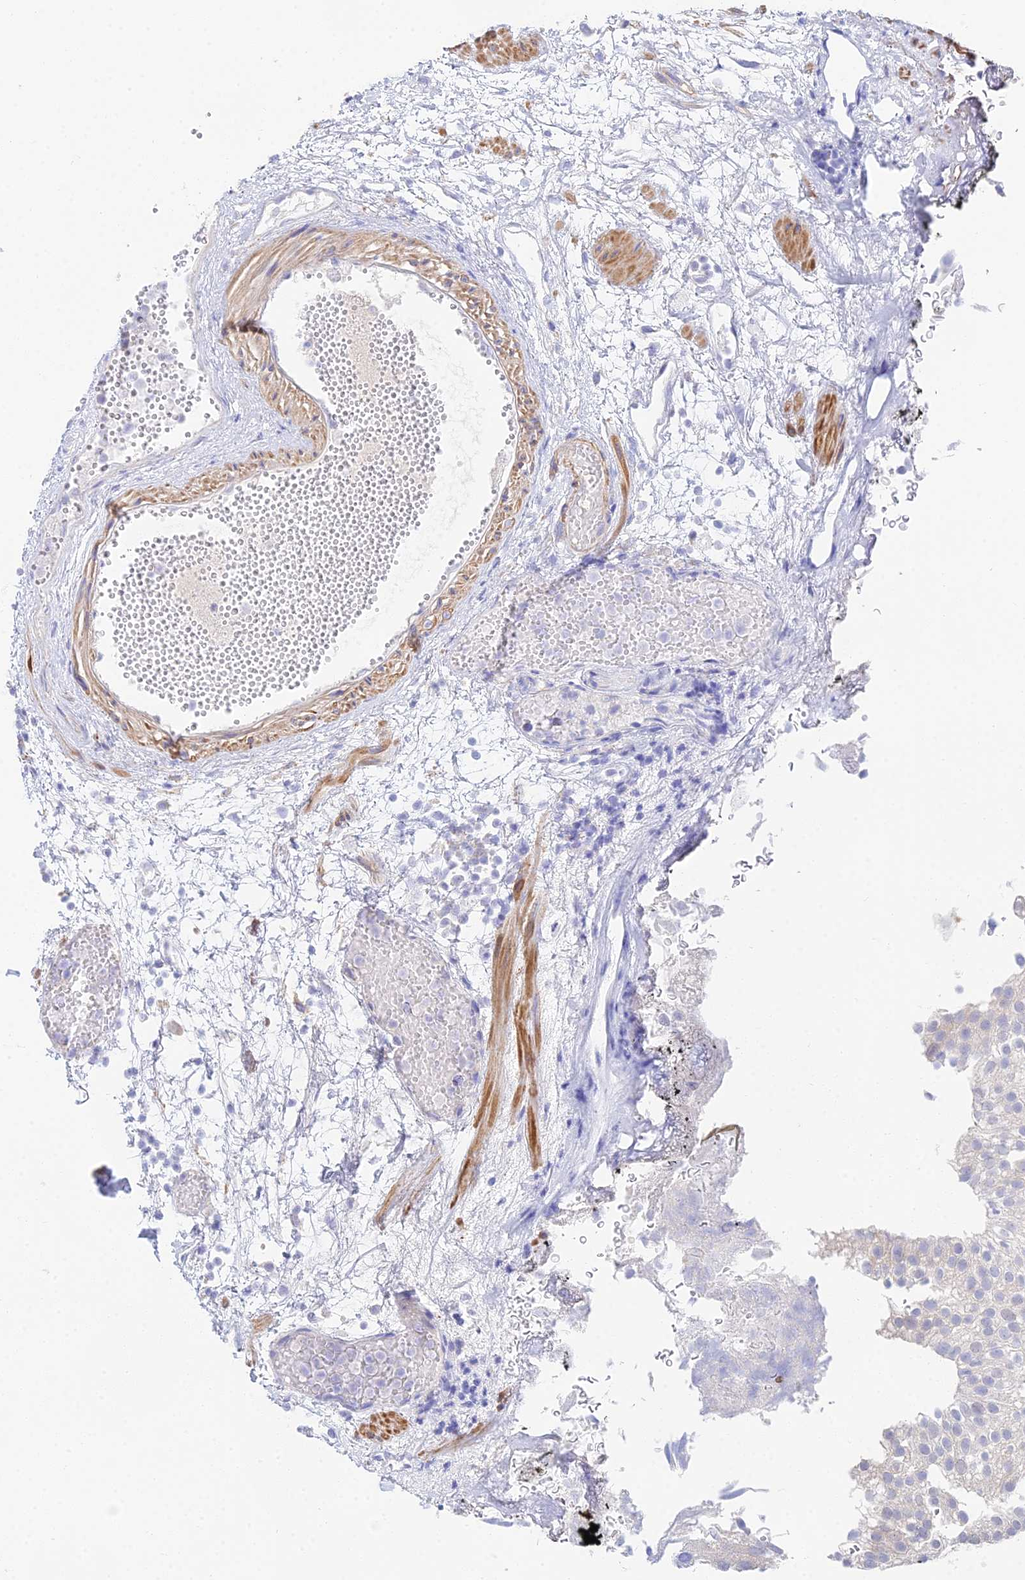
{"staining": {"intensity": "negative", "quantity": "none", "location": "none"}, "tissue": "urothelial cancer", "cell_type": "Tumor cells", "image_type": "cancer", "snomed": [{"axis": "morphology", "description": "Urothelial carcinoma, Low grade"}, {"axis": "topography", "description": "Urinary bladder"}], "caption": "Immunohistochemistry (IHC) image of human urothelial carcinoma (low-grade) stained for a protein (brown), which displays no staining in tumor cells.", "gene": "DNAH14", "patient": {"sex": "male", "age": 78}}